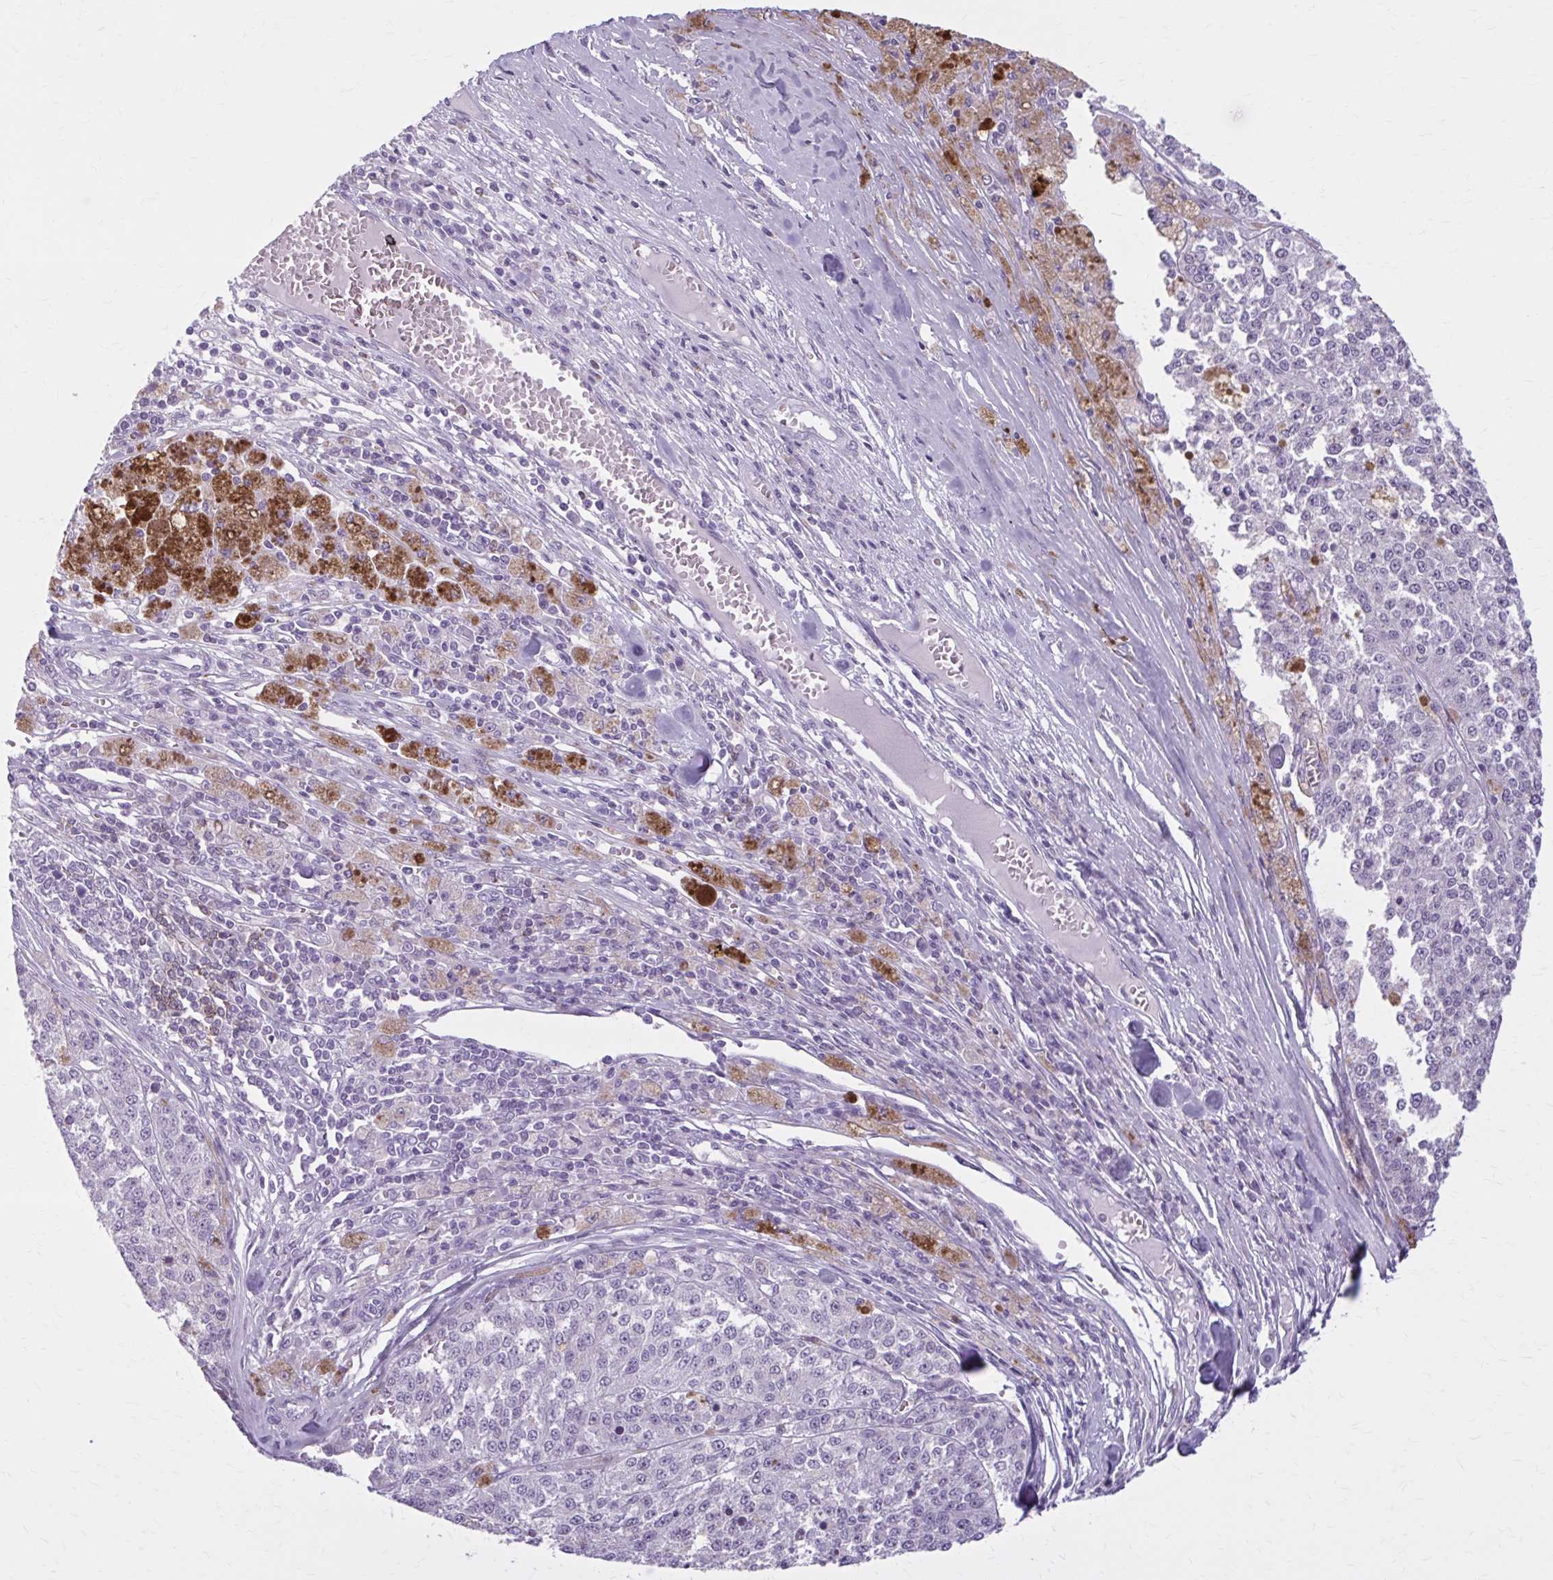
{"staining": {"intensity": "negative", "quantity": "none", "location": "none"}, "tissue": "melanoma", "cell_type": "Tumor cells", "image_type": "cancer", "snomed": [{"axis": "morphology", "description": "Malignant melanoma, Metastatic site"}, {"axis": "topography", "description": "Lymph node"}], "caption": "Immunohistochemistry of melanoma reveals no positivity in tumor cells.", "gene": "OR4B1", "patient": {"sex": "female", "age": 64}}